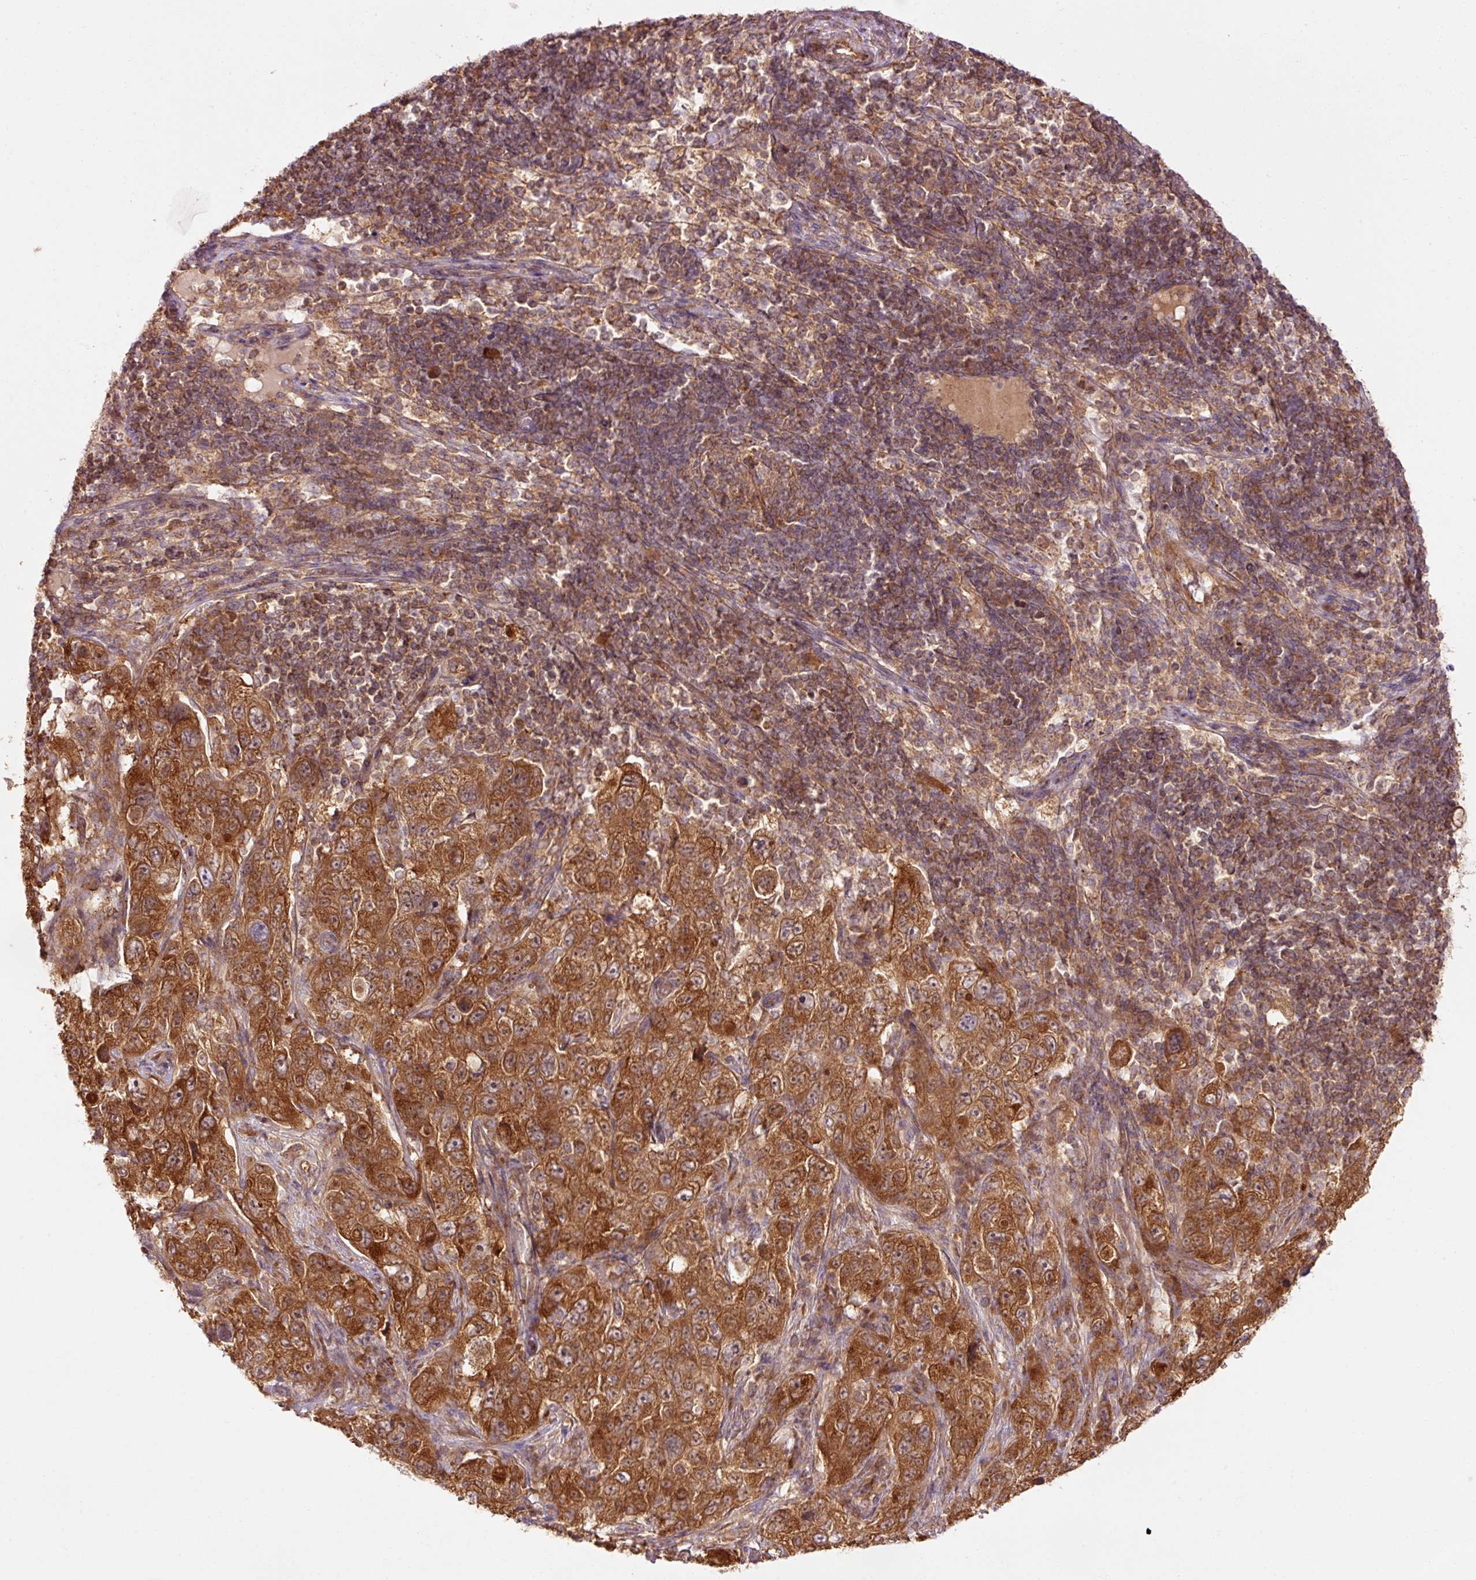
{"staining": {"intensity": "strong", "quantity": ">75%", "location": "cytoplasmic/membranous"}, "tissue": "pancreatic cancer", "cell_type": "Tumor cells", "image_type": "cancer", "snomed": [{"axis": "morphology", "description": "Adenocarcinoma, NOS"}, {"axis": "topography", "description": "Pancreas"}], "caption": "About >75% of tumor cells in human adenocarcinoma (pancreatic) display strong cytoplasmic/membranous protein positivity as visualized by brown immunohistochemical staining.", "gene": "PDAP1", "patient": {"sex": "male", "age": 68}}